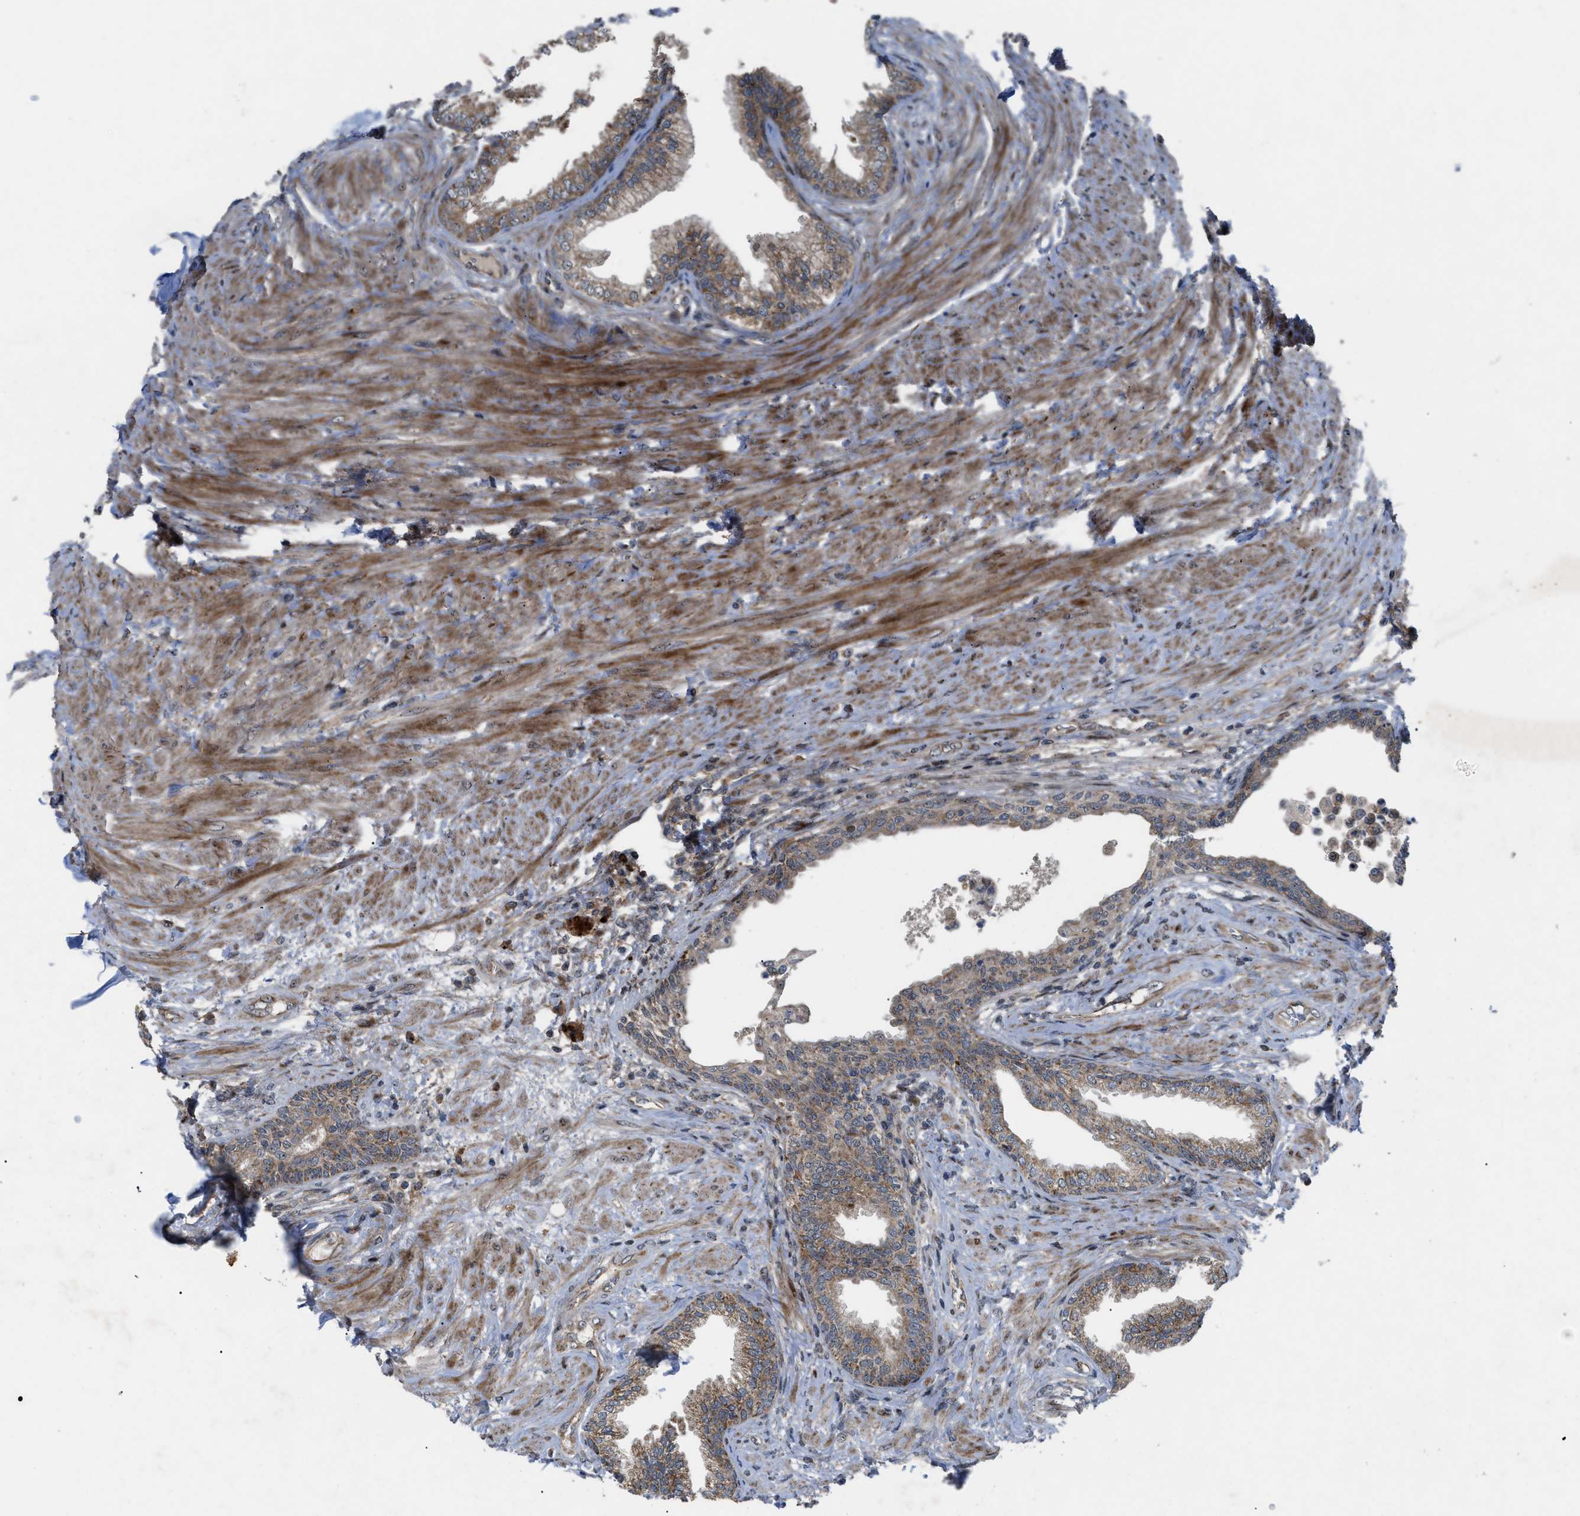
{"staining": {"intensity": "weak", "quantity": ">75%", "location": "cytoplasmic/membranous"}, "tissue": "prostate", "cell_type": "Glandular cells", "image_type": "normal", "snomed": [{"axis": "morphology", "description": "Normal tissue, NOS"}, {"axis": "topography", "description": "Prostate"}], "caption": "Prostate stained with immunohistochemistry reveals weak cytoplasmic/membranous expression in about >75% of glandular cells. (brown staining indicates protein expression, while blue staining denotes nuclei).", "gene": "AP3M2", "patient": {"sex": "male", "age": 76}}